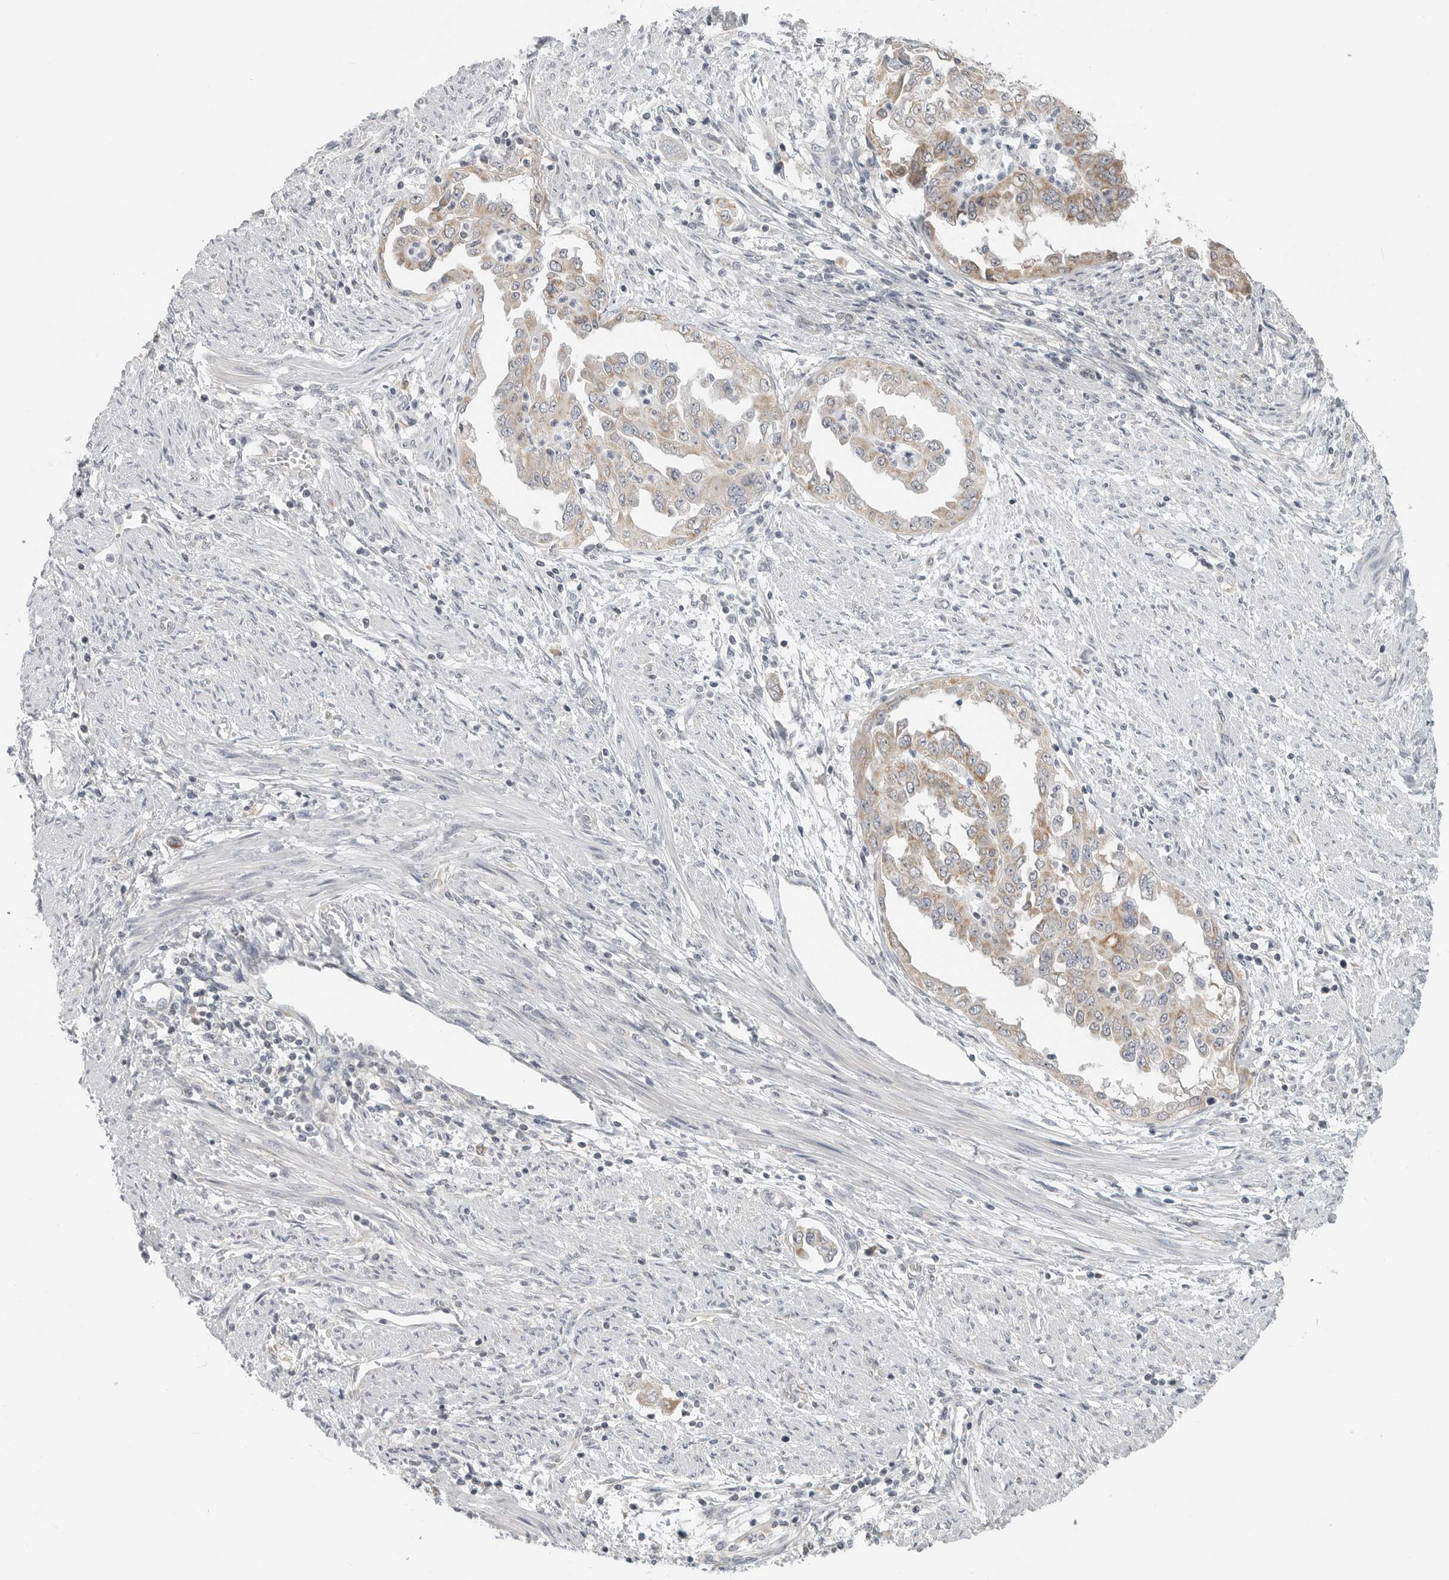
{"staining": {"intensity": "moderate", "quantity": ">75%", "location": "cytoplasmic/membranous"}, "tissue": "endometrial cancer", "cell_type": "Tumor cells", "image_type": "cancer", "snomed": [{"axis": "morphology", "description": "Adenocarcinoma, NOS"}, {"axis": "topography", "description": "Endometrium"}], "caption": "Protein expression by IHC exhibits moderate cytoplasmic/membranous staining in approximately >75% of tumor cells in endometrial adenocarcinoma.", "gene": "IL12RB2", "patient": {"sex": "female", "age": 85}}